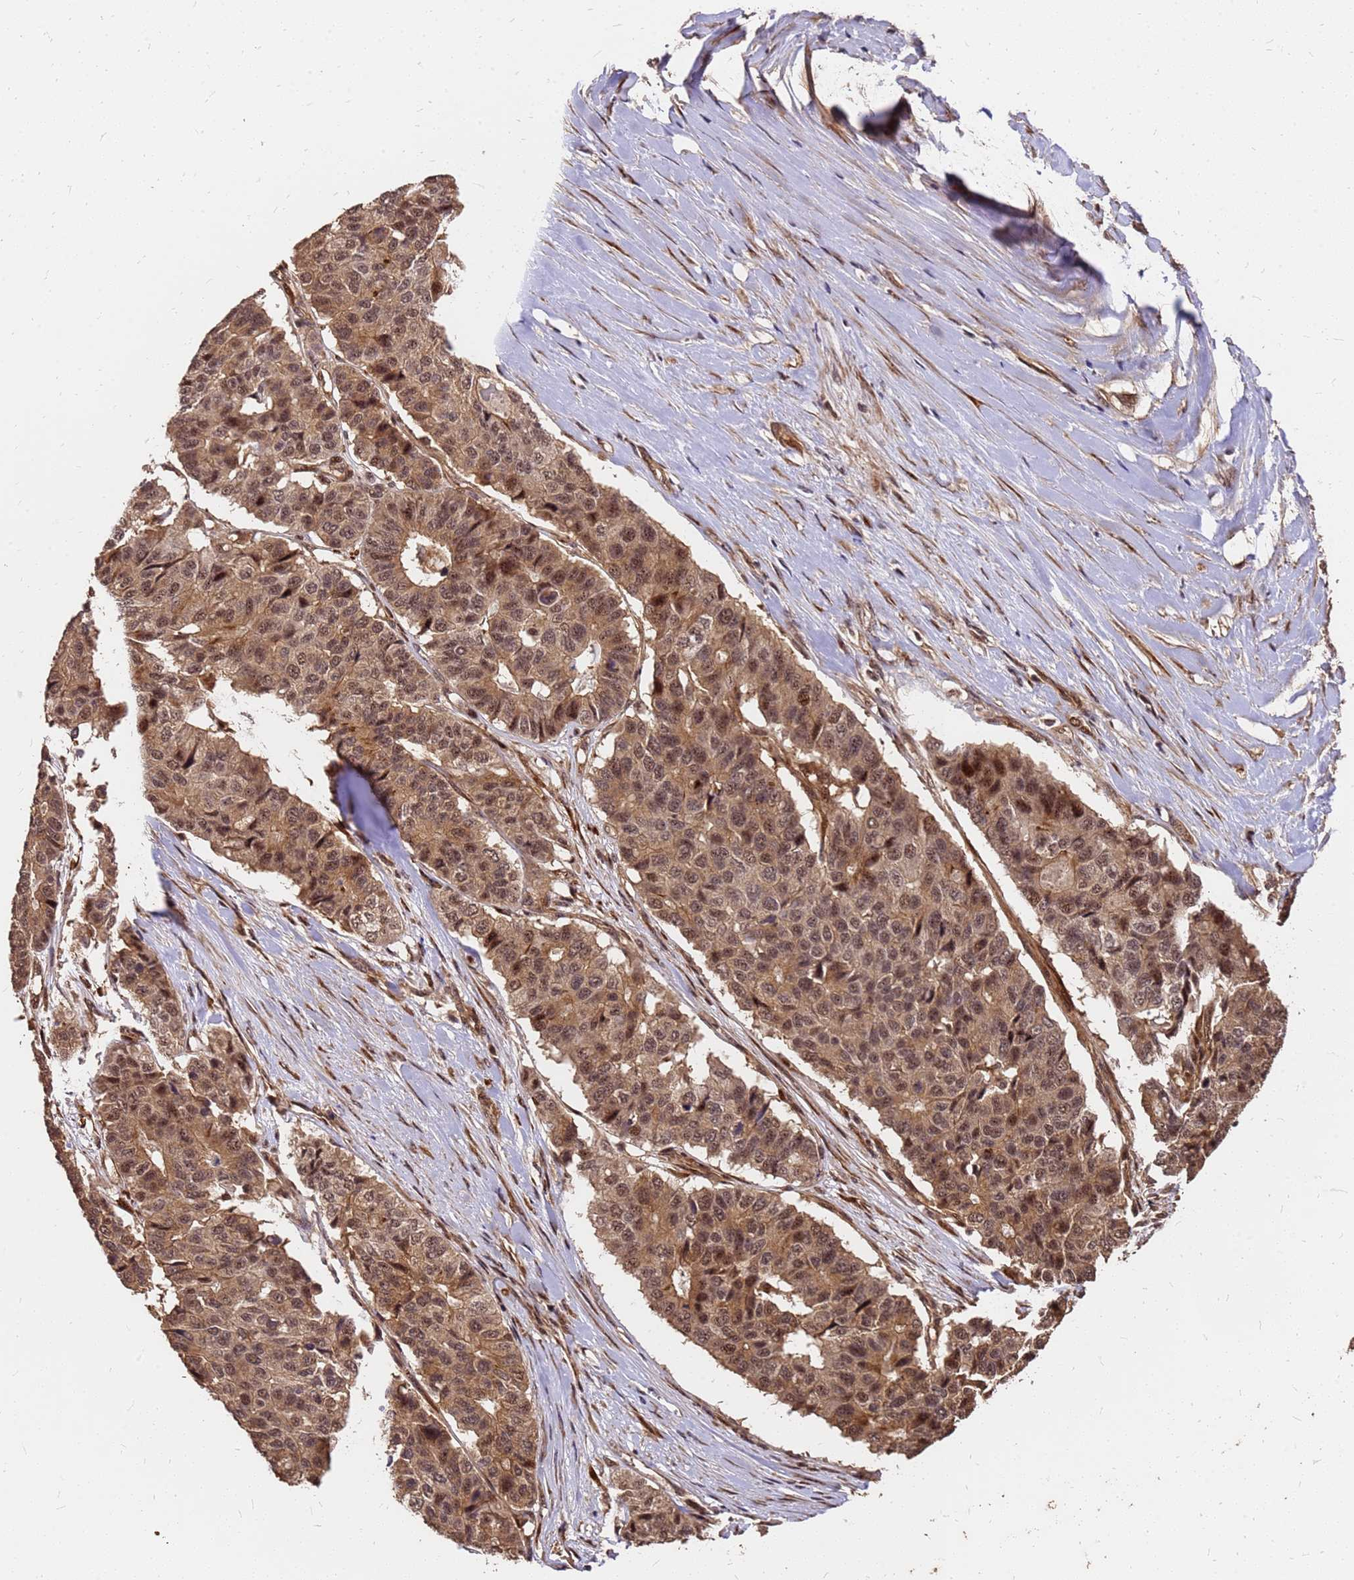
{"staining": {"intensity": "moderate", "quantity": ">75%", "location": "cytoplasmic/membranous,nuclear"}, "tissue": "pancreatic cancer", "cell_type": "Tumor cells", "image_type": "cancer", "snomed": [{"axis": "morphology", "description": "Adenocarcinoma, NOS"}, {"axis": "topography", "description": "Pancreas"}], "caption": "Pancreatic adenocarcinoma was stained to show a protein in brown. There is medium levels of moderate cytoplasmic/membranous and nuclear expression in approximately >75% of tumor cells. The staining is performed using DAB brown chromogen to label protein expression. The nuclei are counter-stained blue using hematoxylin.", "gene": "GPATCH8", "patient": {"sex": "male", "age": 50}}